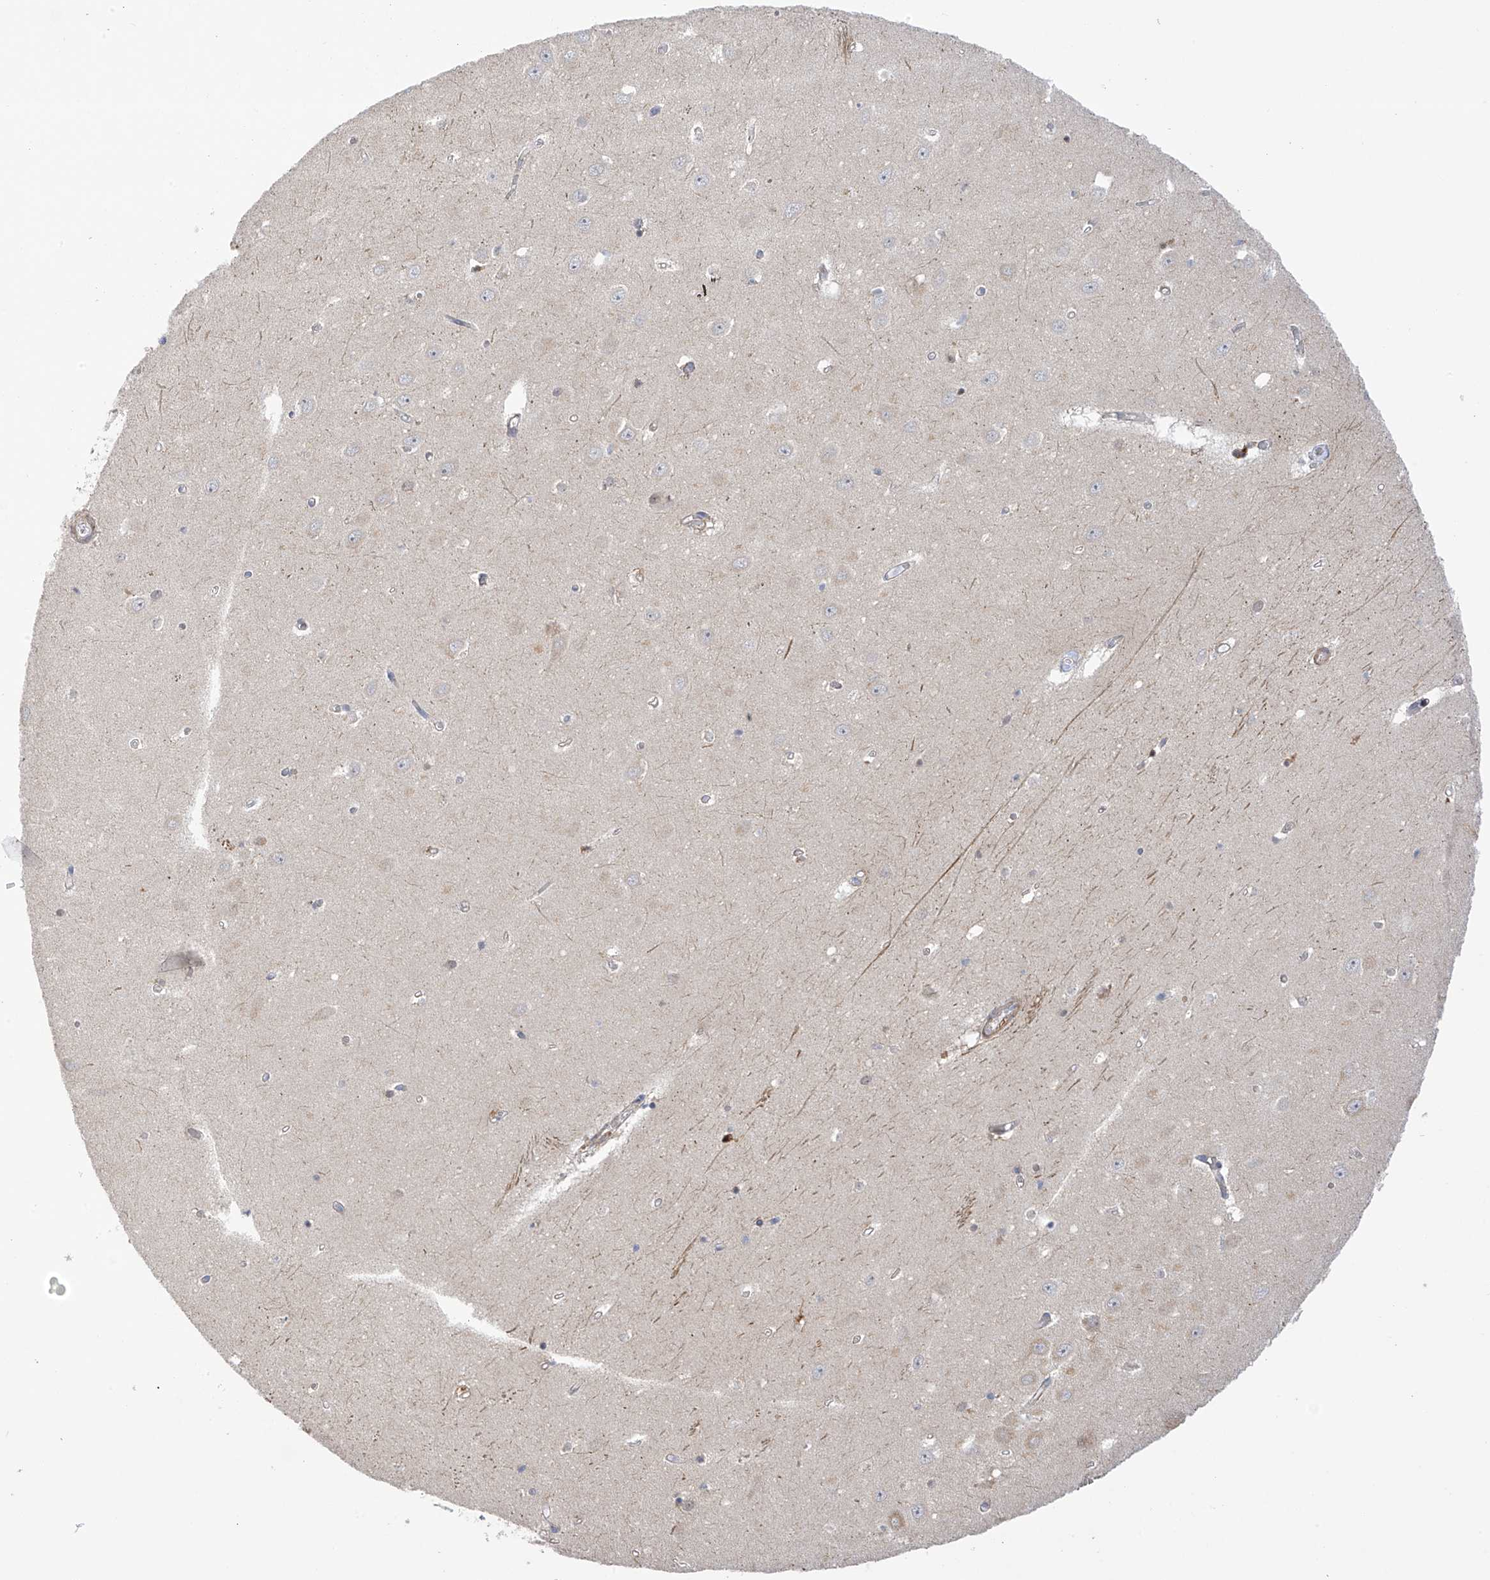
{"staining": {"intensity": "negative", "quantity": "none", "location": "none"}, "tissue": "hippocampus", "cell_type": "Glial cells", "image_type": "normal", "snomed": [{"axis": "morphology", "description": "Normal tissue, NOS"}, {"axis": "topography", "description": "Hippocampus"}], "caption": "The micrograph exhibits no significant positivity in glial cells of hippocampus. (DAB immunohistochemistry (IHC) visualized using brightfield microscopy, high magnification).", "gene": "ZNF641", "patient": {"sex": "female", "age": 64}}